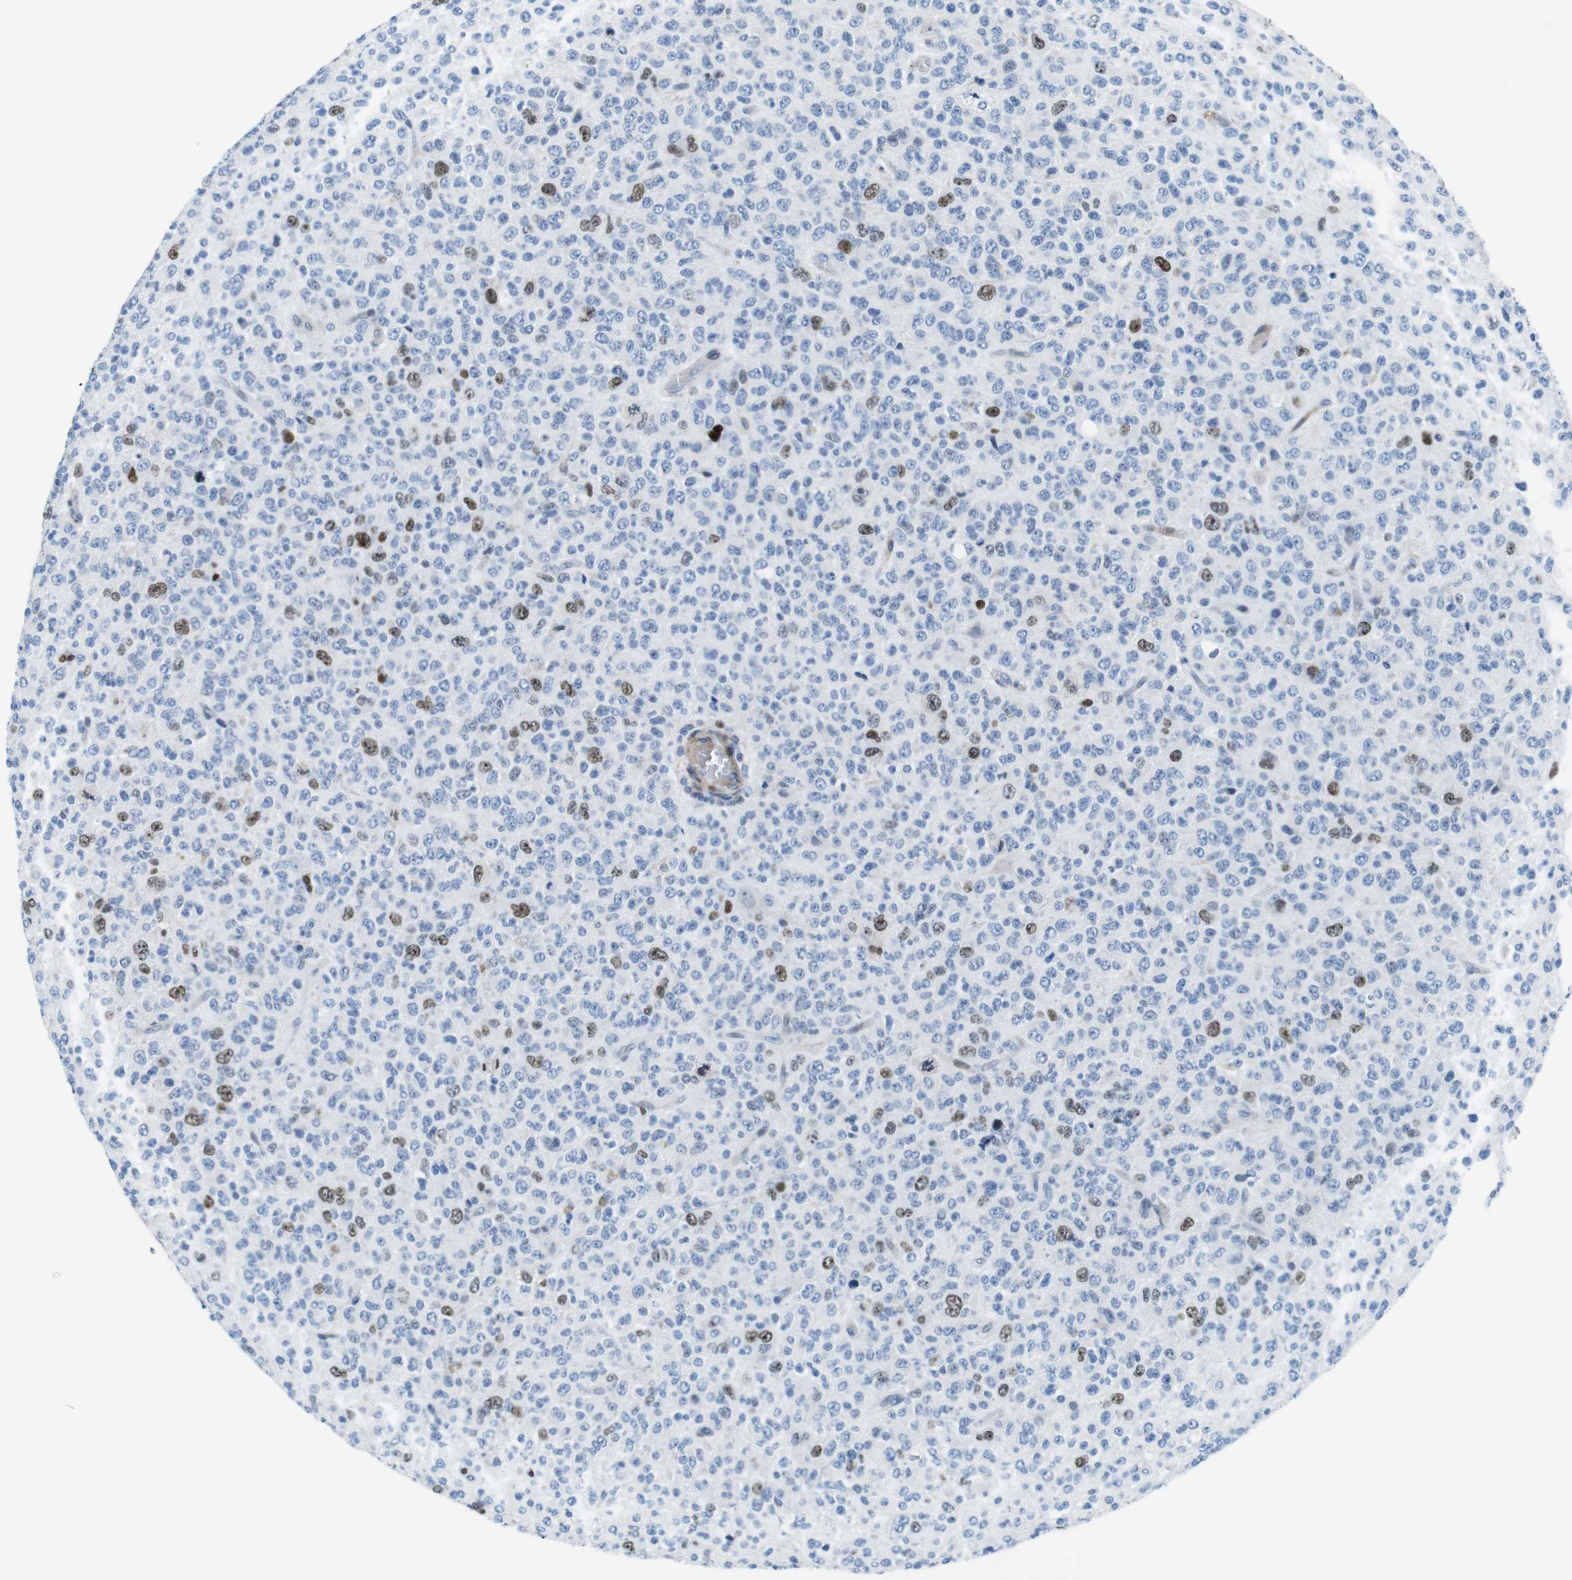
{"staining": {"intensity": "strong", "quantity": "<25%", "location": "nuclear"}, "tissue": "glioma", "cell_type": "Tumor cells", "image_type": "cancer", "snomed": [{"axis": "morphology", "description": "Glioma, malignant, High grade"}, {"axis": "topography", "description": "pancreas cauda"}], "caption": "The immunohistochemical stain labels strong nuclear staining in tumor cells of malignant glioma (high-grade) tissue.", "gene": "CHAF1A", "patient": {"sex": "male", "age": 60}}